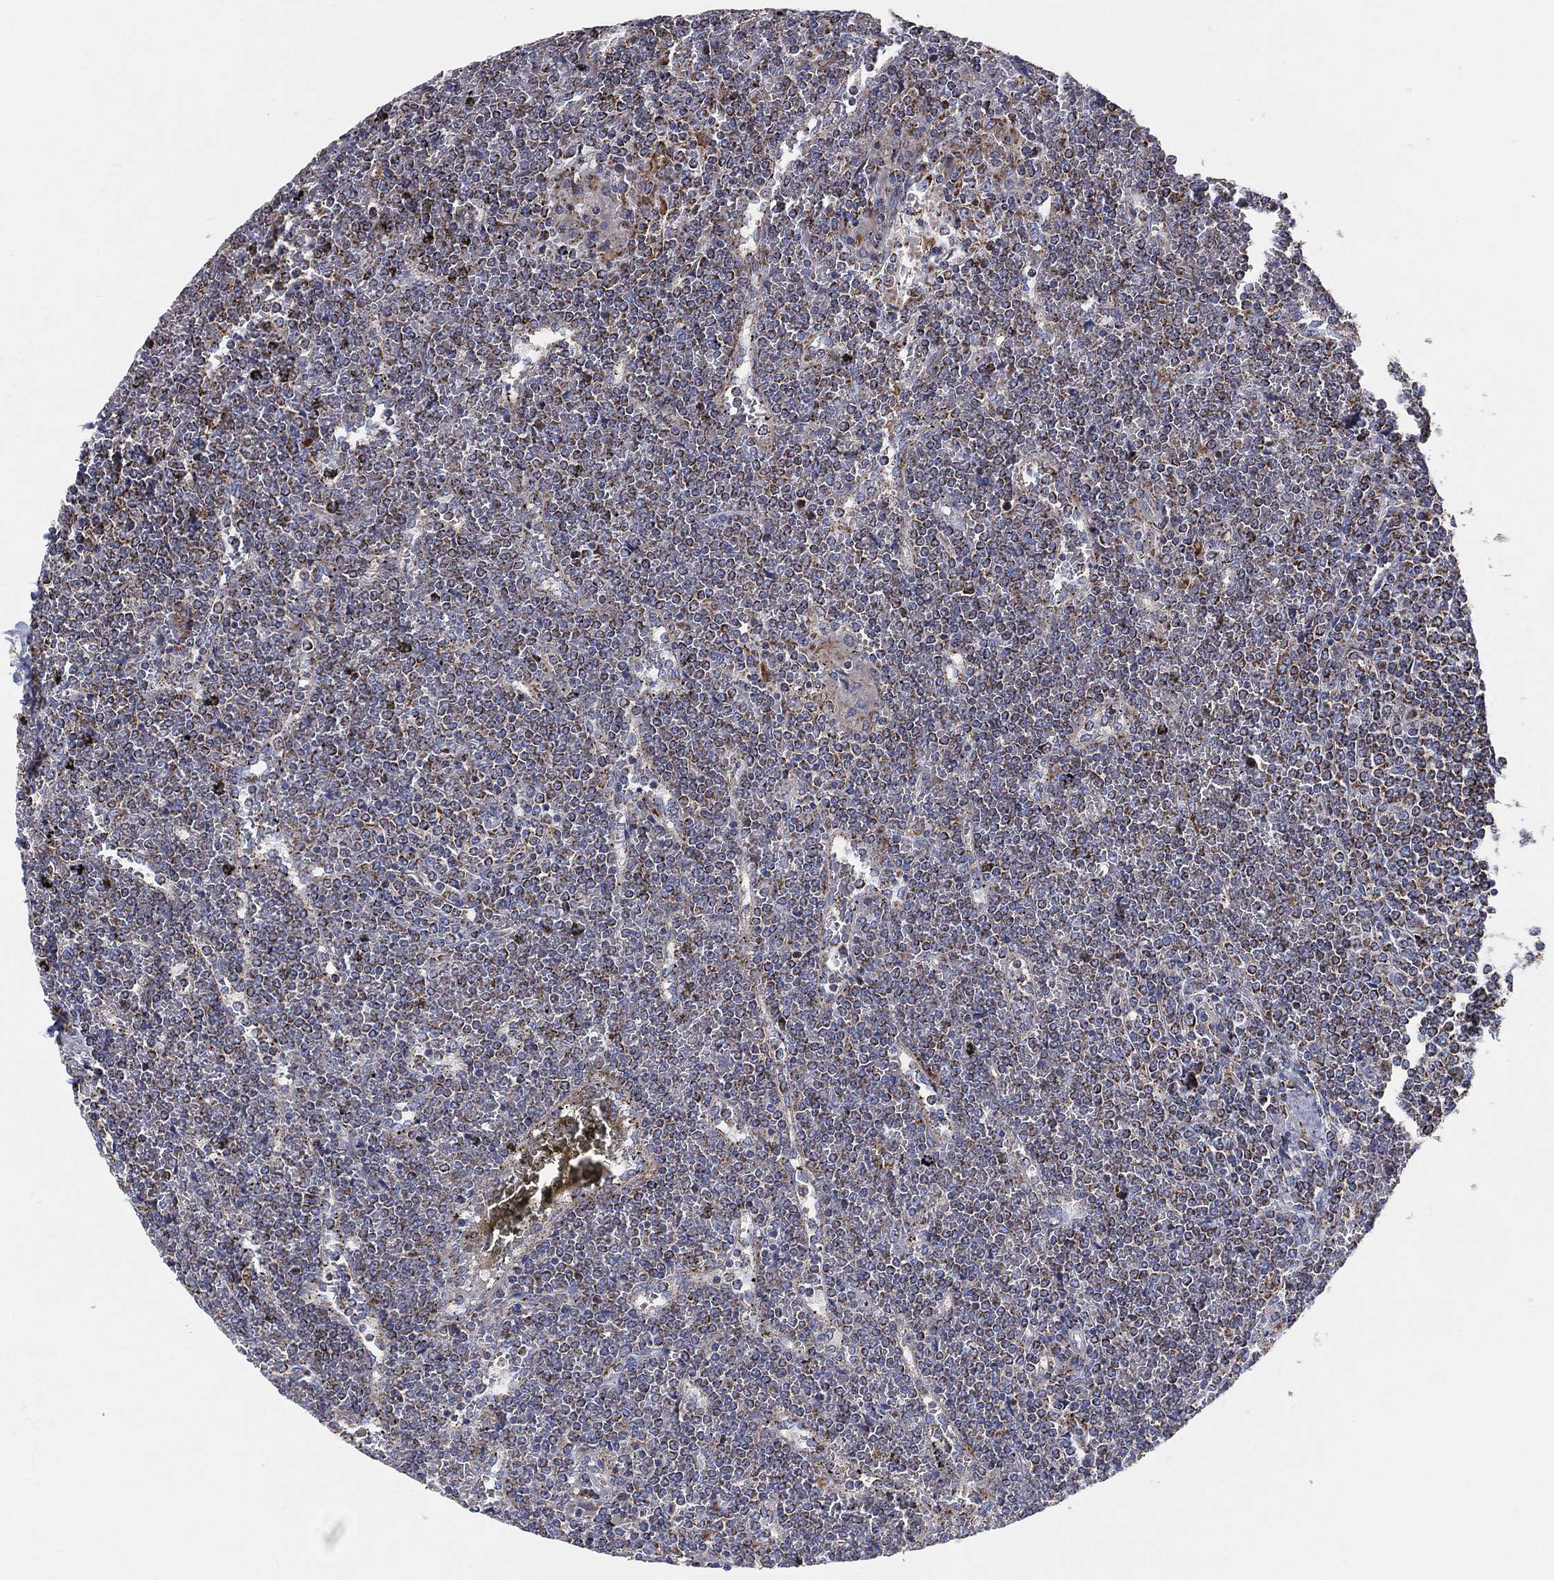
{"staining": {"intensity": "moderate", "quantity": "<25%", "location": "cytoplasmic/membranous"}, "tissue": "lymphoma", "cell_type": "Tumor cells", "image_type": "cancer", "snomed": [{"axis": "morphology", "description": "Malignant lymphoma, non-Hodgkin's type, Low grade"}, {"axis": "topography", "description": "Spleen"}], "caption": "Immunohistochemistry (IHC) (DAB (3,3'-diaminobenzidine)) staining of human low-grade malignant lymphoma, non-Hodgkin's type displays moderate cytoplasmic/membranous protein staining in about <25% of tumor cells.", "gene": "GCAT", "patient": {"sex": "female", "age": 19}}